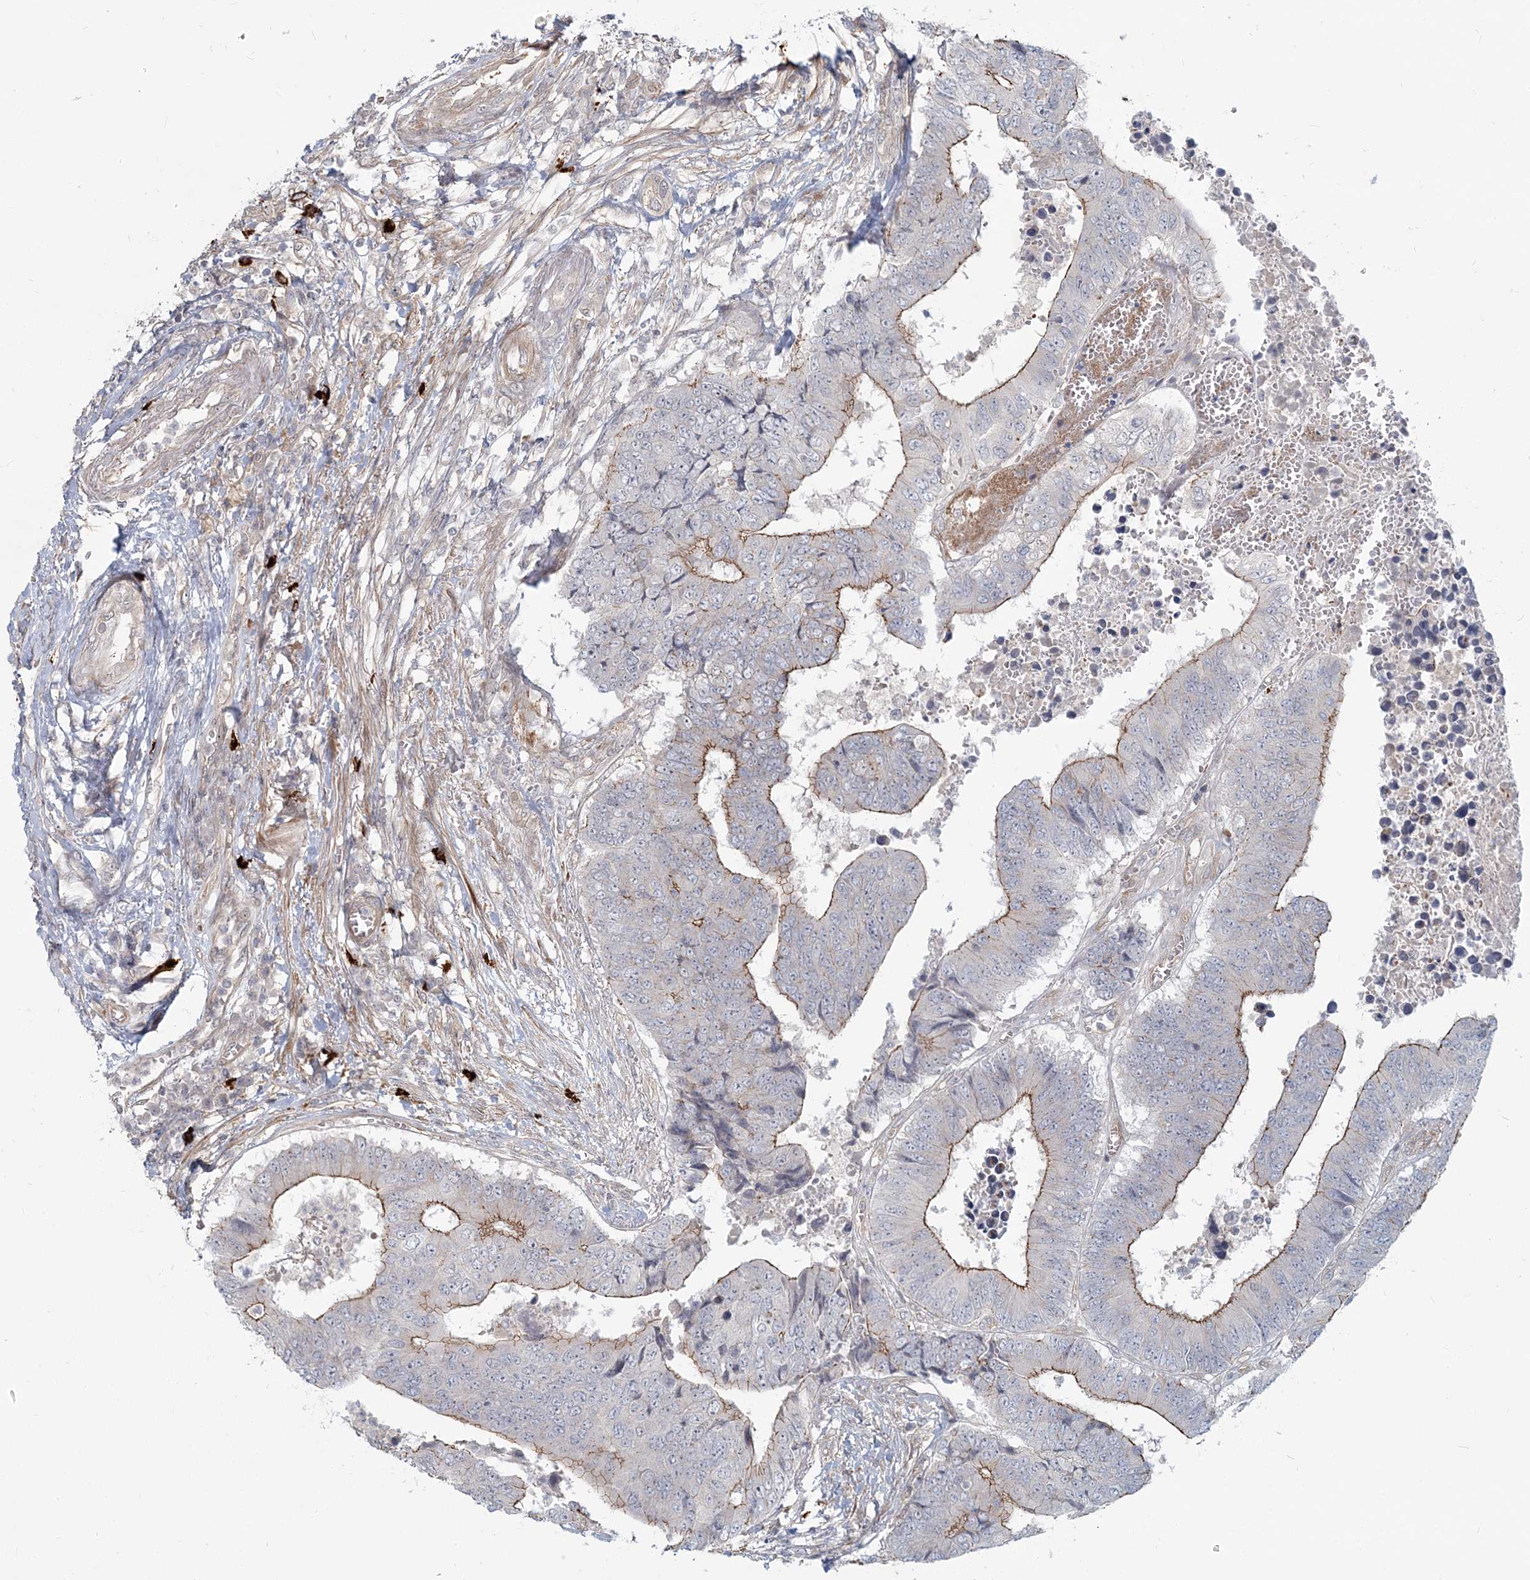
{"staining": {"intensity": "moderate", "quantity": "25%-75%", "location": "cytoplasmic/membranous"}, "tissue": "colorectal cancer", "cell_type": "Tumor cells", "image_type": "cancer", "snomed": [{"axis": "morphology", "description": "Adenocarcinoma, NOS"}, {"axis": "topography", "description": "Rectum"}], "caption": "This image exhibits colorectal adenocarcinoma stained with immunohistochemistry to label a protein in brown. The cytoplasmic/membranous of tumor cells show moderate positivity for the protein. Nuclei are counter-stained blue.", "gene": "SH3PXD2A", "patient": {"sex": "male", "age": 84}}